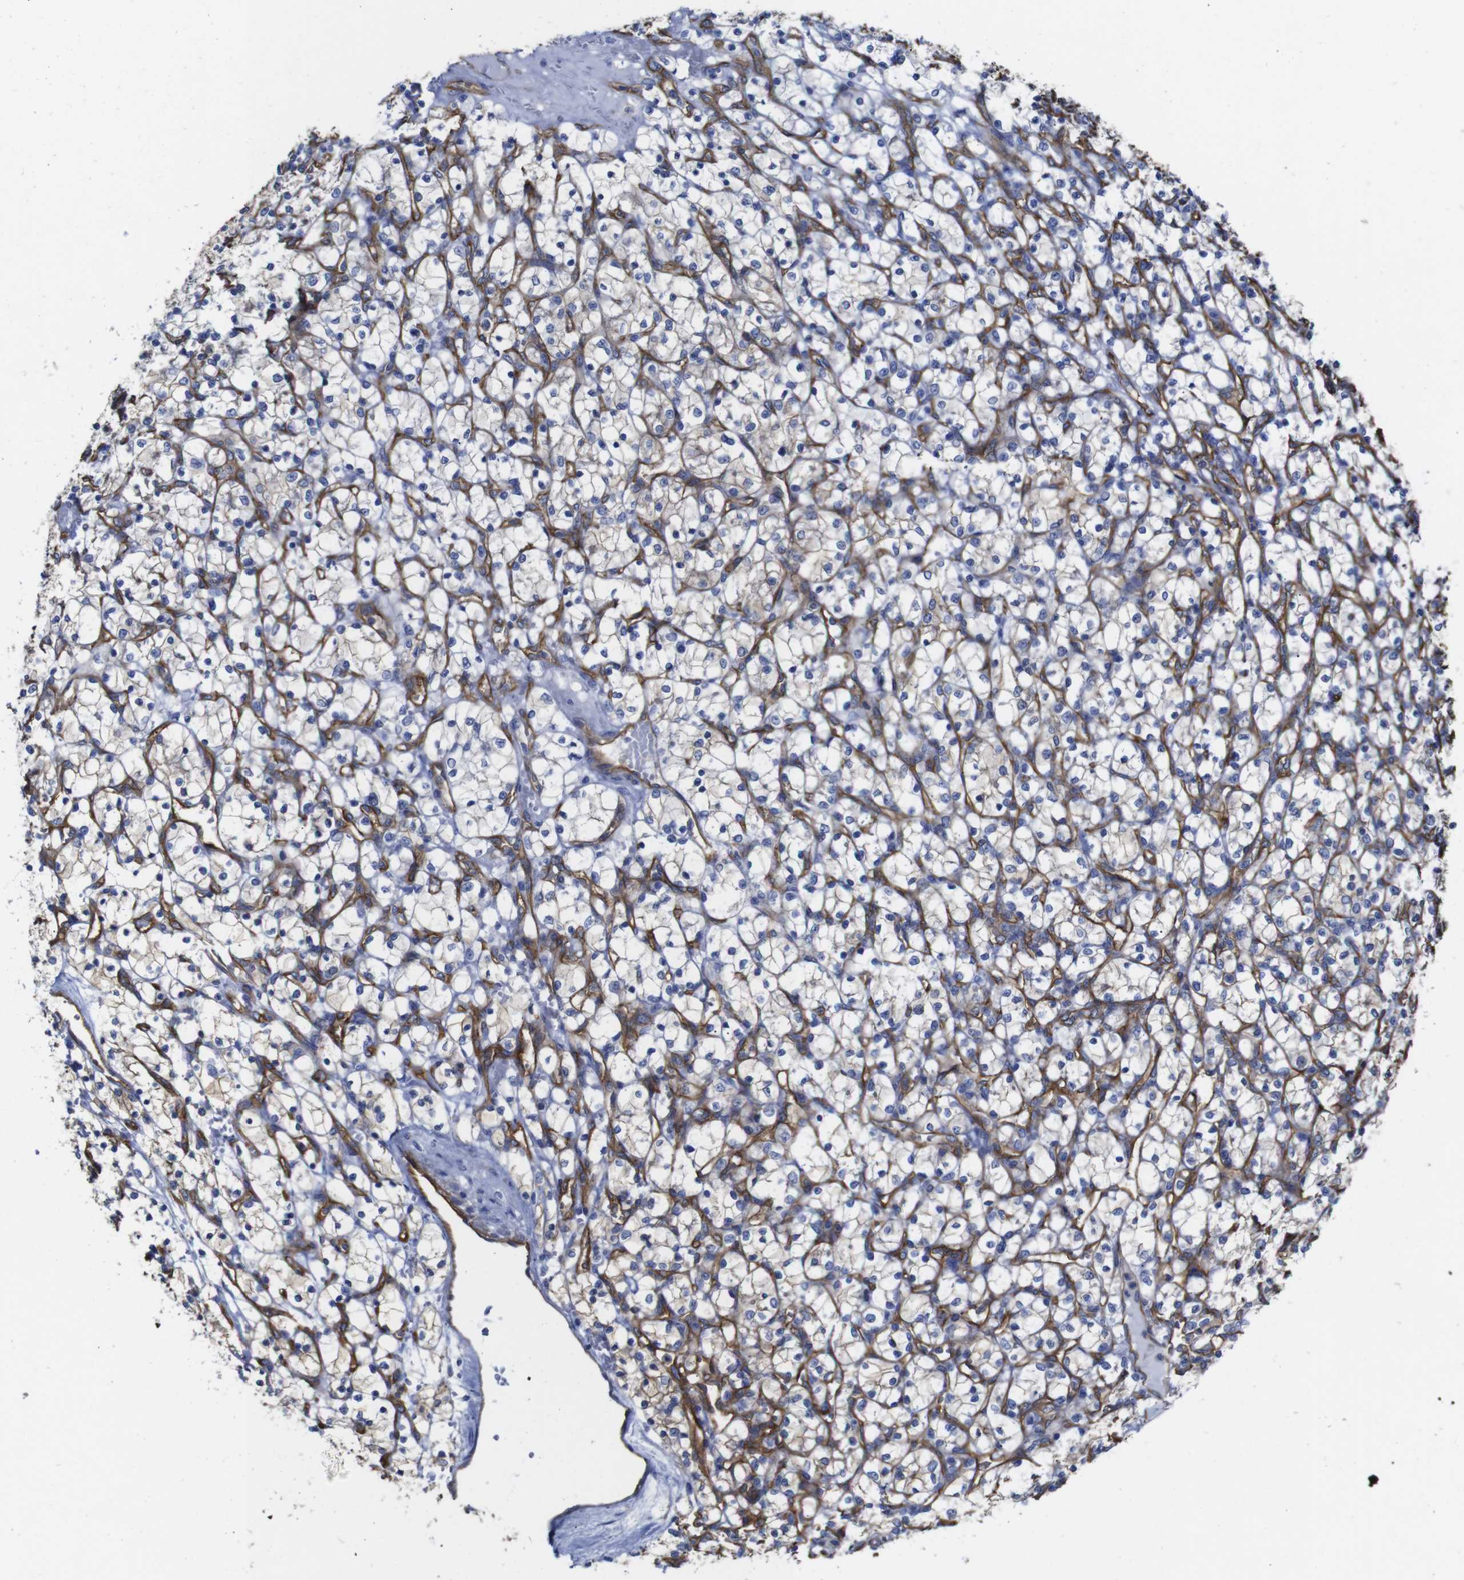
{"staining": {"intensity": "weak", "quantity": "25%-75%", "location": "cytoplasmic/membranous"}, "tissue": "renal cancer", "cell_type": "Tumor cells", "image_type": "cancer", "snomed": [{"axis": "morphology", "description": "Adenocarcinoma, NOS"}, {"axis": "topography", "description": "Kidney"}], "caption": "The immunohistochemical stain labels weak cytoplasmic/membranous positivity in tumor cells of renal cancer tissue.", "gene": "SPTBN1", "patient": {"sex": "female", "age": 69}}